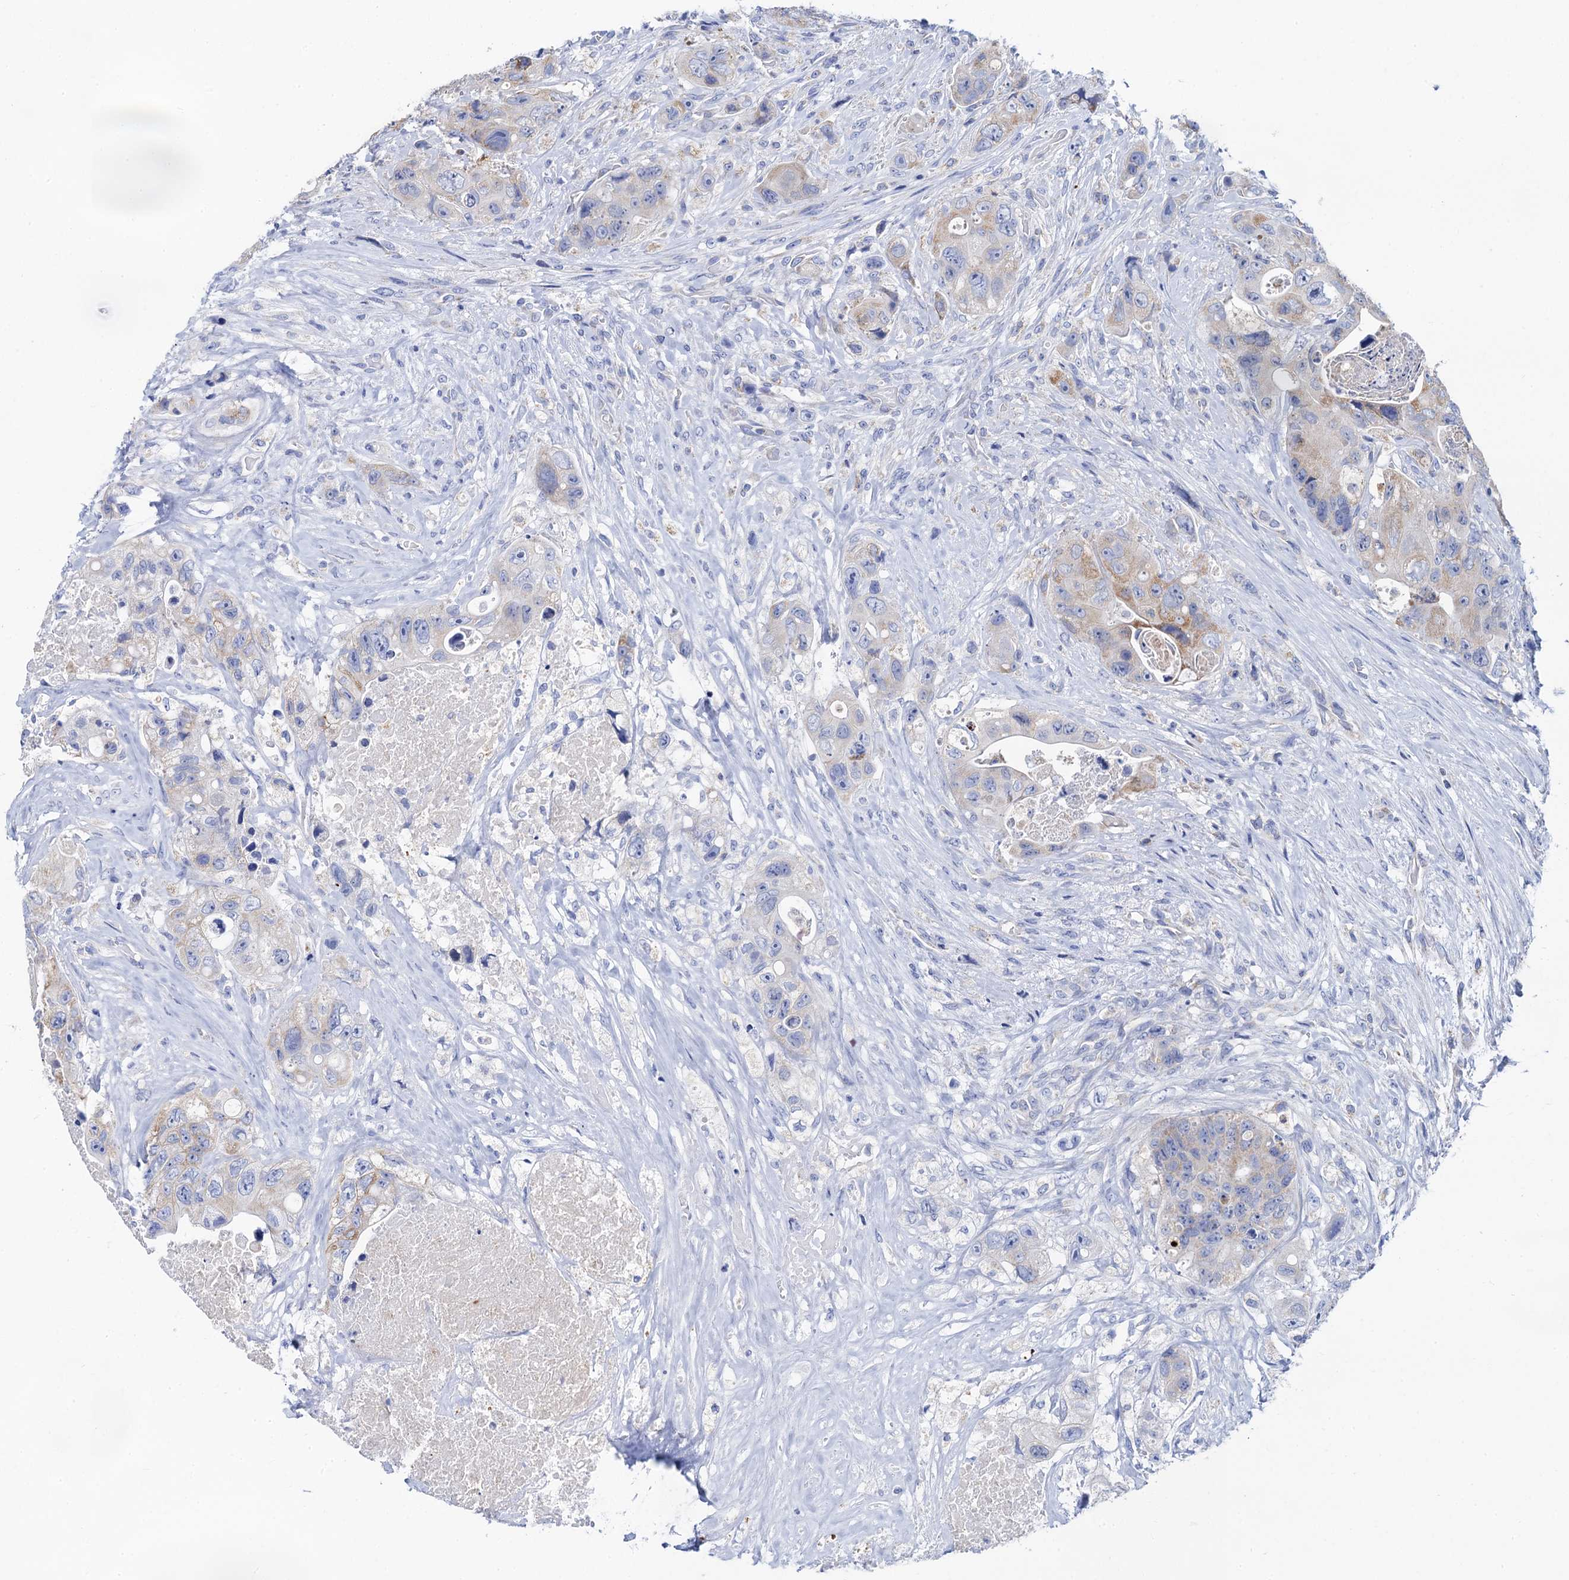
{"staining": {"intensity": "weak", "quantity": "<25%", "location": "cytoplasmic/membranous"}, "tissue": "colorectal cancer", "cell_type": "Tumor cells", "image_type": "cancer", "snomed": [{"axis": "morphology", "description": "Adenocarcinoma, NOS"}, {"axis": "topography", "description": "Colon"}], "caption": "Tumor cells are negative for protein expression in human colorectal cancer (adenocarcinoma).", "gene": "ACADSB", "patient": {"sex": "female", "age": 46}}